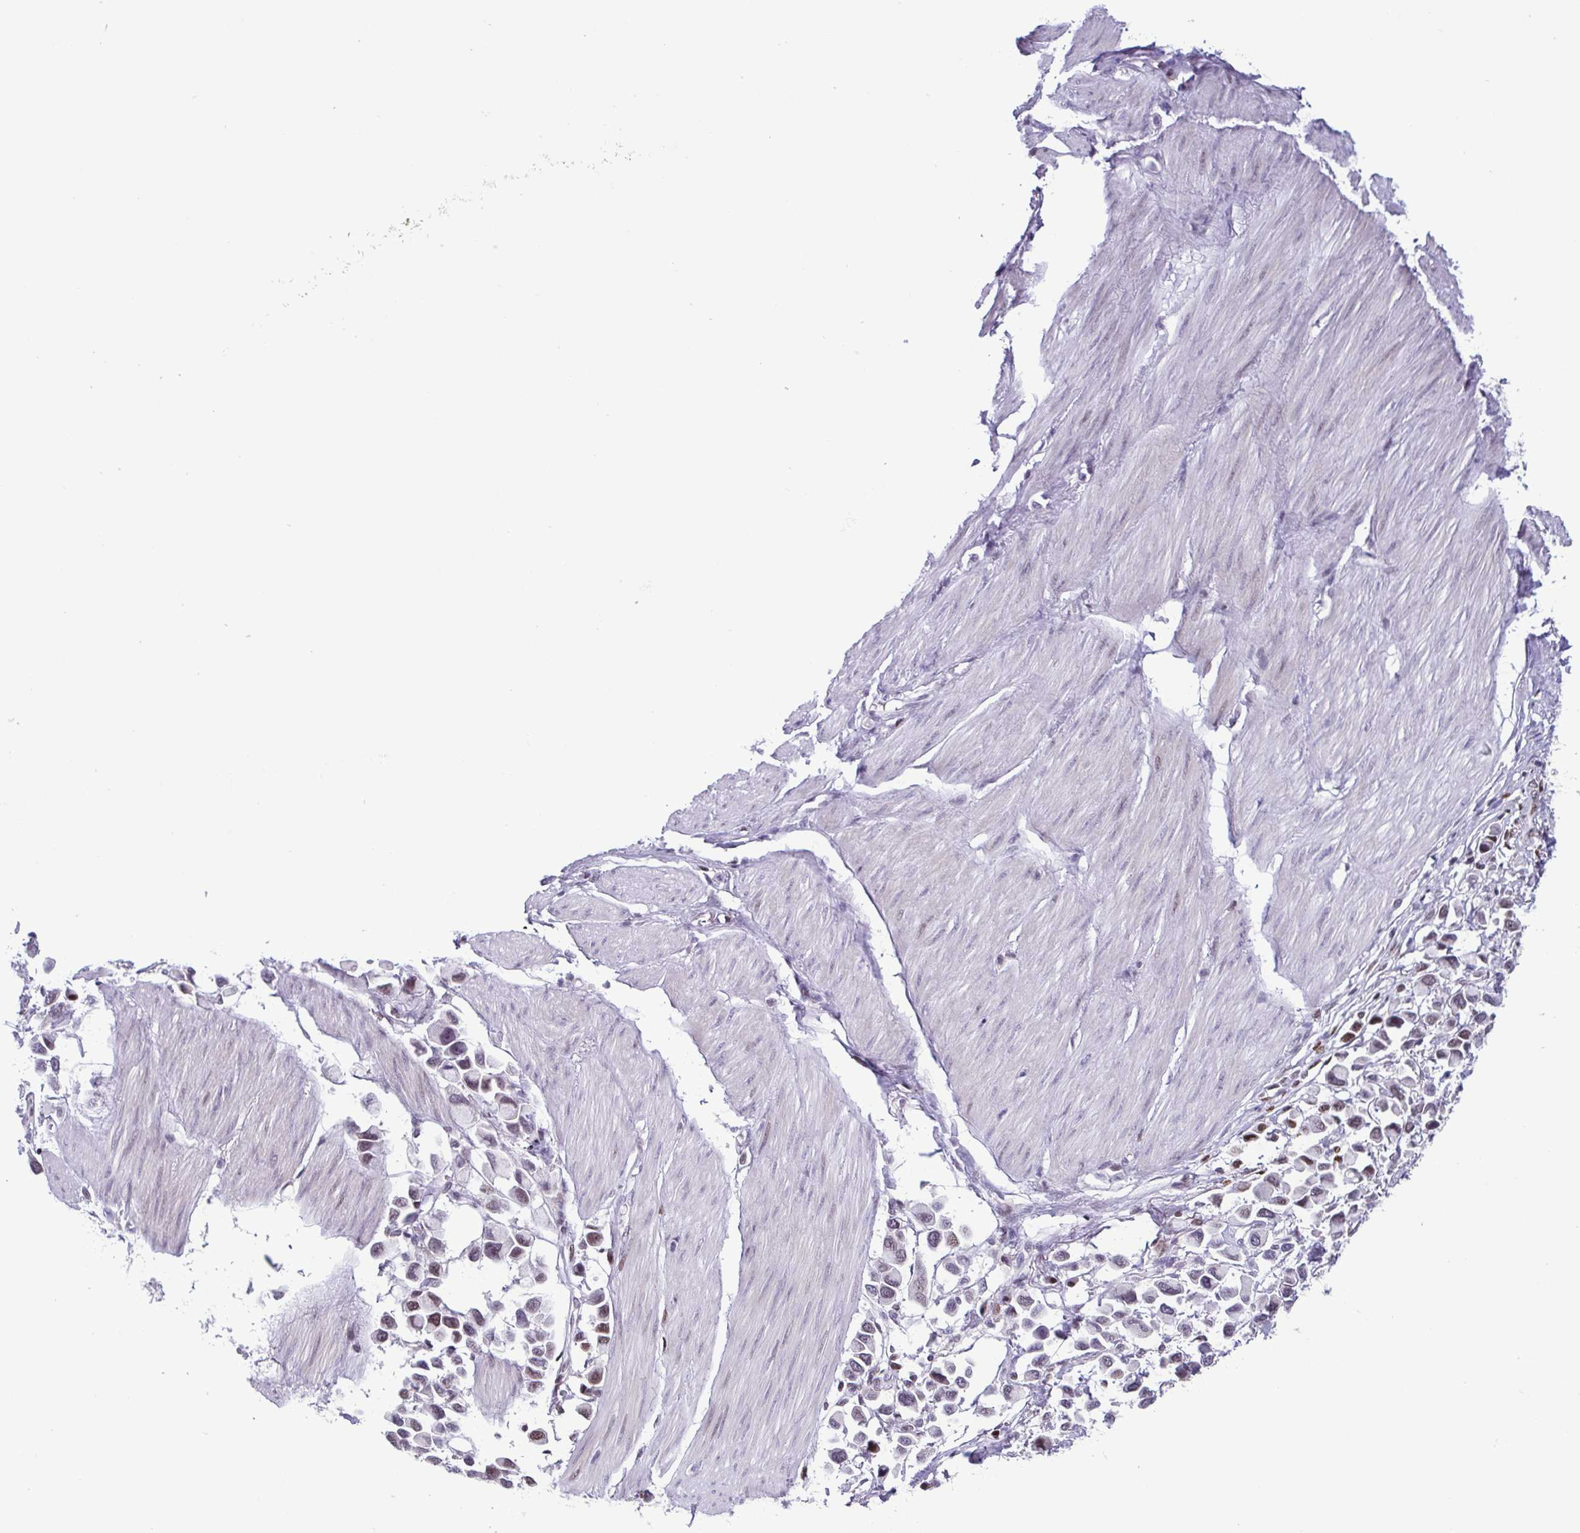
{"staining": {"intensity": "moderate", "quantity": "<25%", "location": "nuclear"}, "tissue": "stomach cancer", "cell_type": "Tumor cells", "image_type": "cancer", "snomed": [{"axis": "morphology", "description": "Adenocarcinoma, NOS"}, {"axis": "topography", "description": "Stomach"}], "caption": "High-magnification brightfield microscopy of stomach cancer stained with DAB (3,3'-diaminobenzidine) (brown) and counterstained with hematoxylin (blue). tumor cells exhibit moderate nuclear expression is appreciated in approximately<25% of cells.", "gene": "IRF1", "patient": {"sex": "female", "age": 81}}